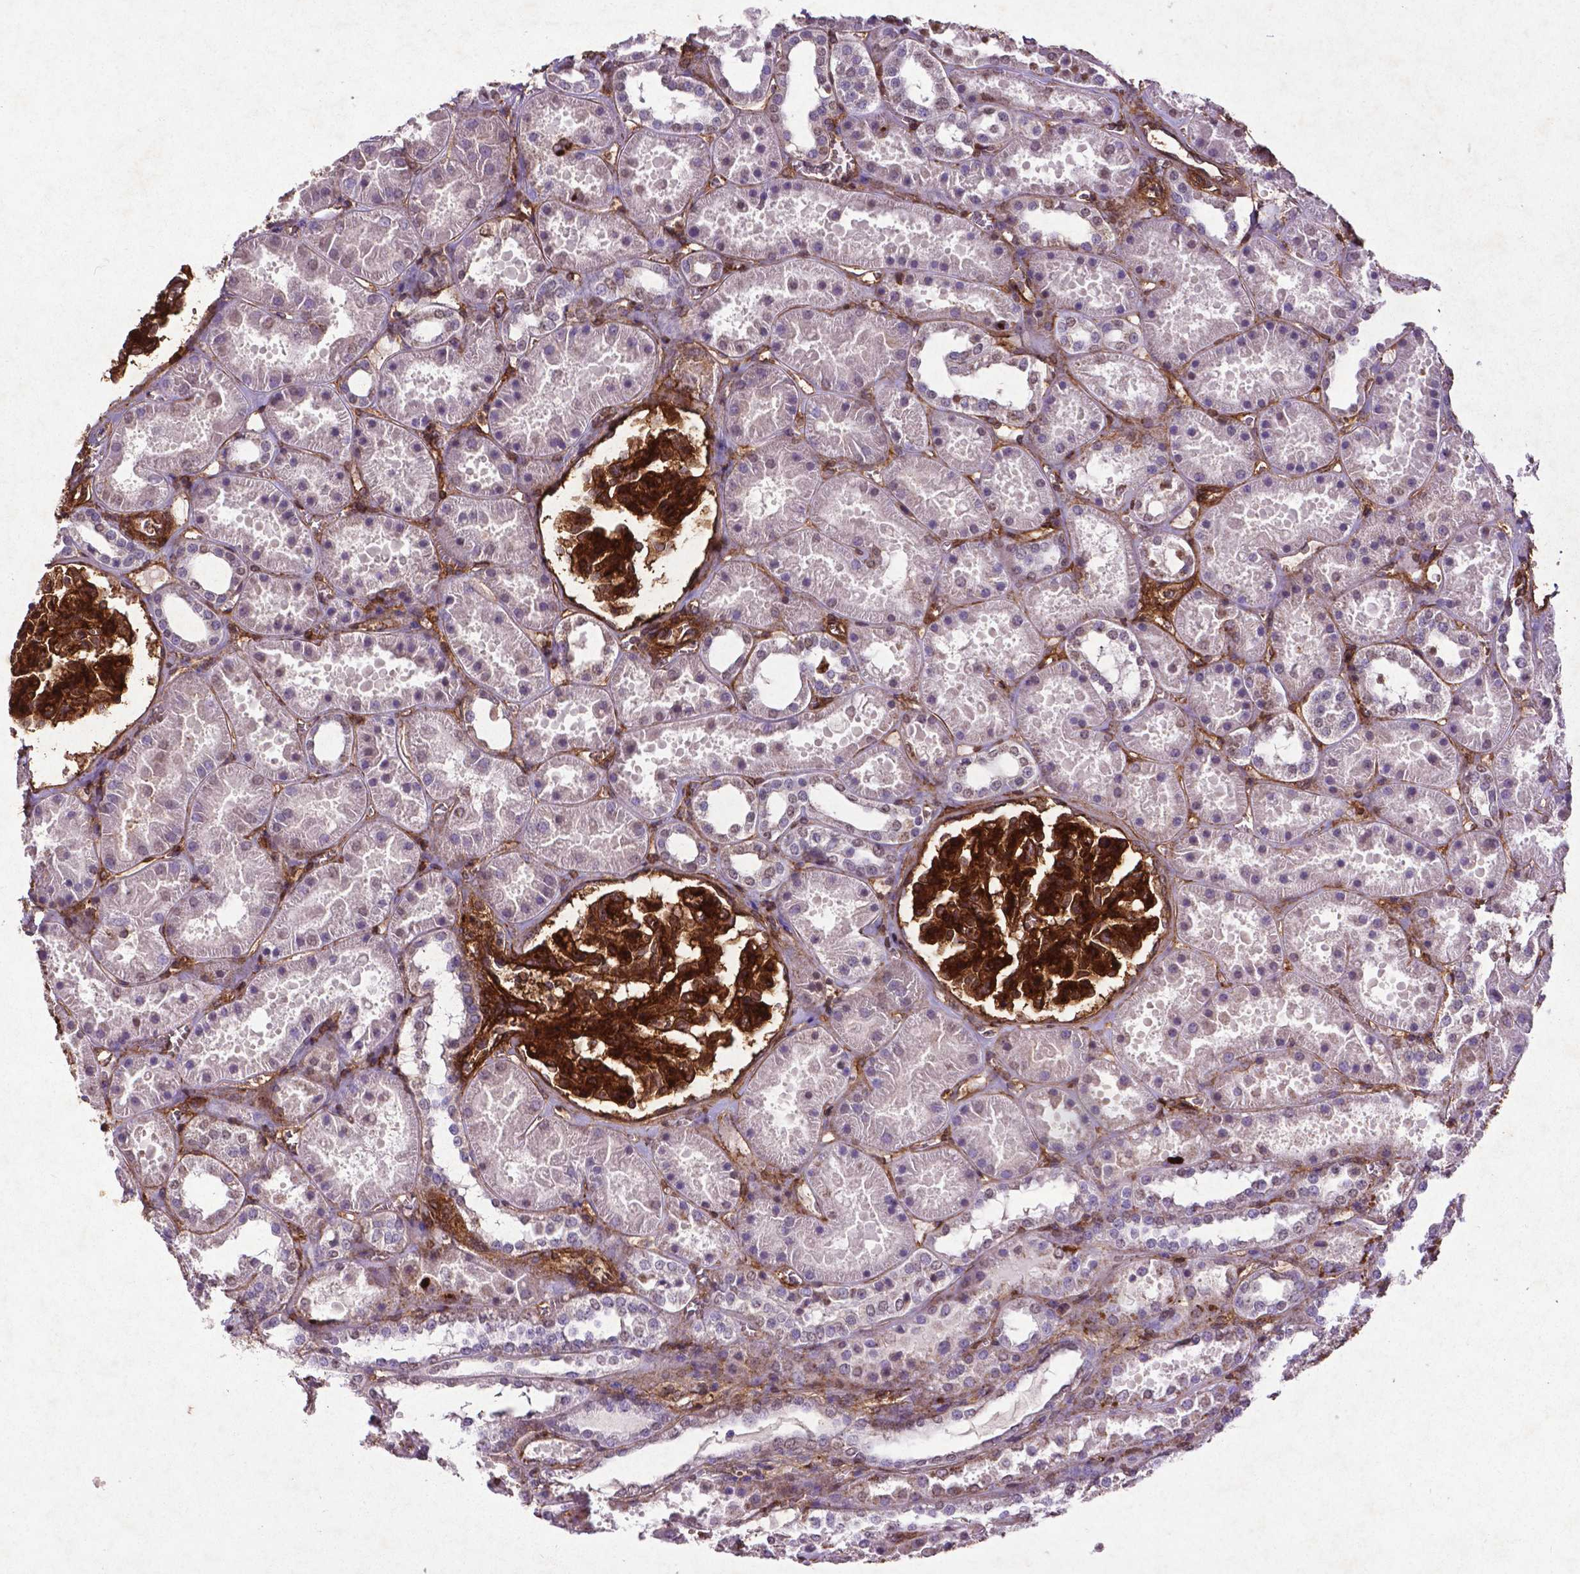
{"staining": {"intensity": "strong", "quantity": ">75%", "location": "cytoplasmic/membranous"}, "tissue": "kidney", "cell_type": "Cells in glomeruli", "image_type": "normal", "snomed": [{"axis": "morphology", "description": "Normal tissue, NOS"}, {"axis": "topography", "description": "Kidney"}], "caption": "Protein expression analysis of benign kidney exhibits strong cytoplasmic/membranous staining in approximately >75% of cells in glomeruli. Using DAB (brown) and hematoxylin (blue) stains, captured at high magnification using brightfield microscopy.", "gene": "RRAS", "patient": {"sex": "female", "age": 41}}